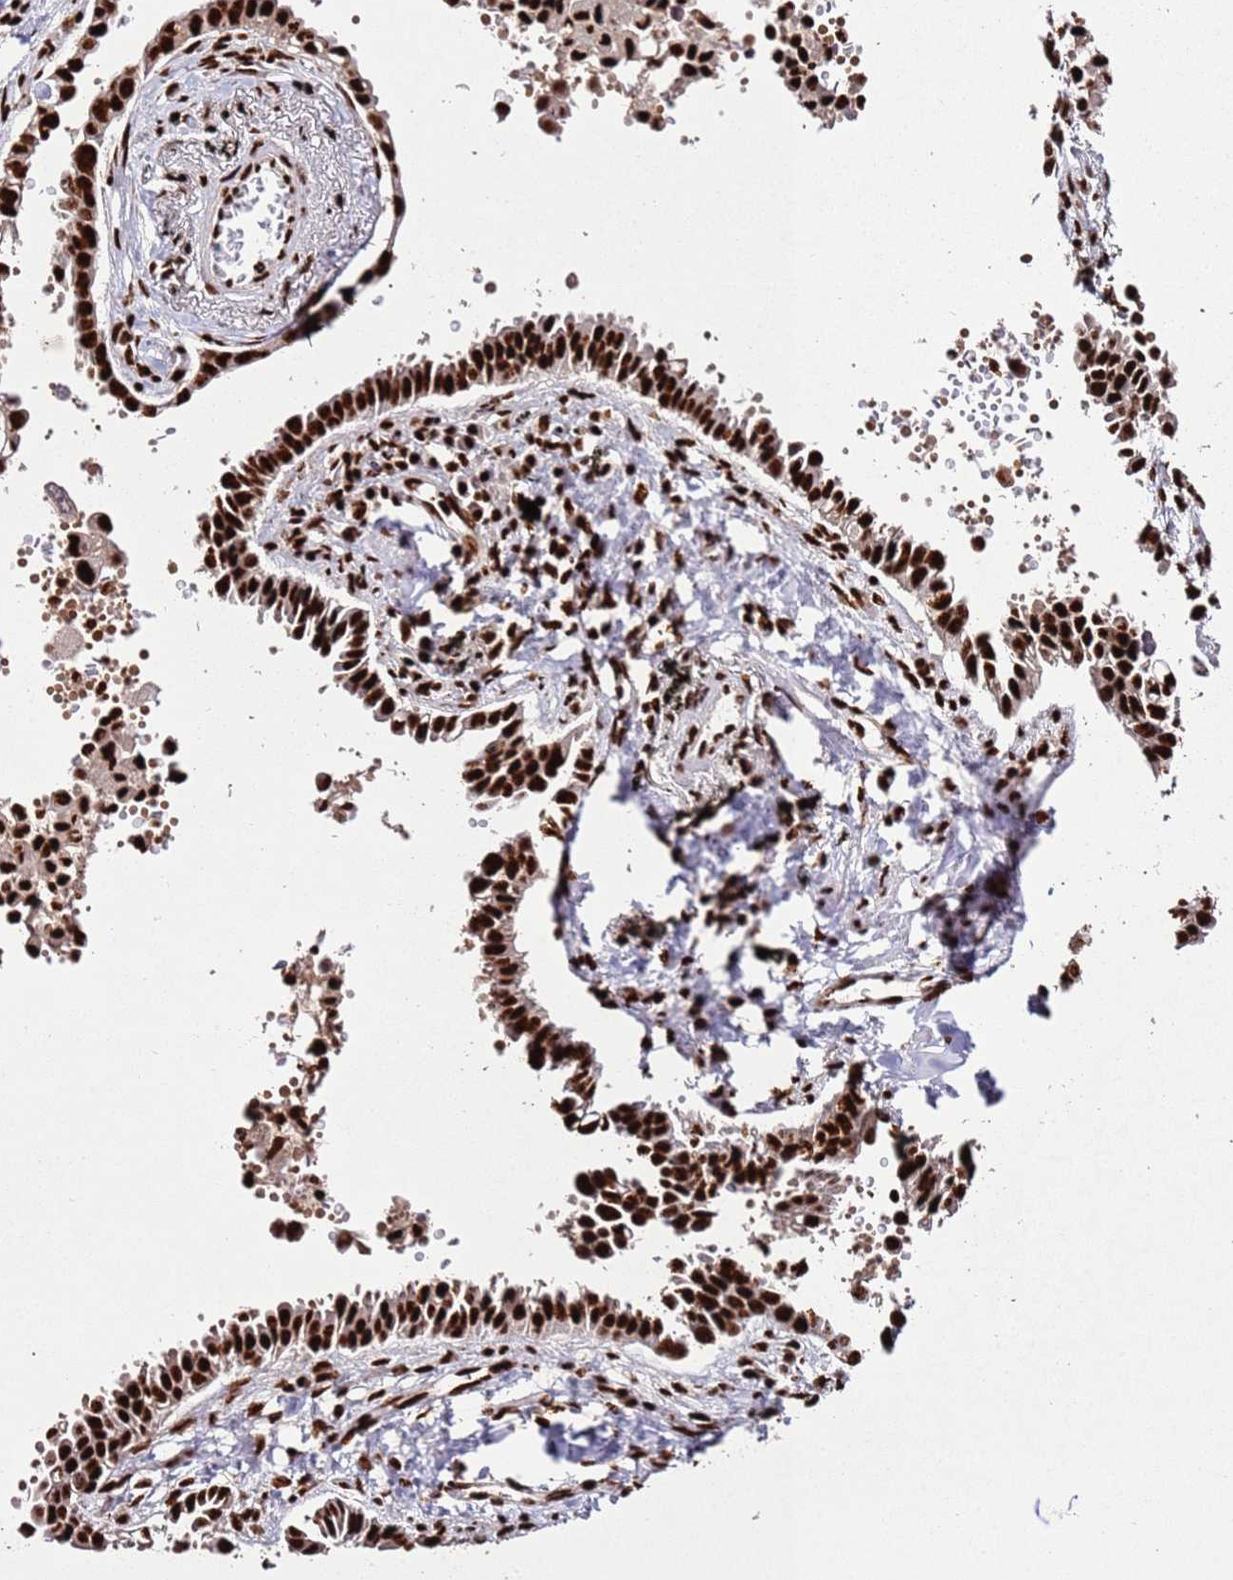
{"staining": {"intensity": "strong", "quantity": ">75%", "location": "nuclear"}, "tissue": "lung cancer", "cell_type": "Tumor cells", "image_type": "cancer", "snomed": [{"axis": "morphology", "description": "Adenocarcinoma, NOS"}, {"axis": "topography", "description": "Lung"}], "caption": "Brown immunohistochemical staining in lung adenocarcinoma shows strong nuclear staining in approximately >75% of tumor cells. (IHC, brightfield microscopy, high magnification).", "gene": "C6orf226", "patient": {"sex": "male", "age": 67}}